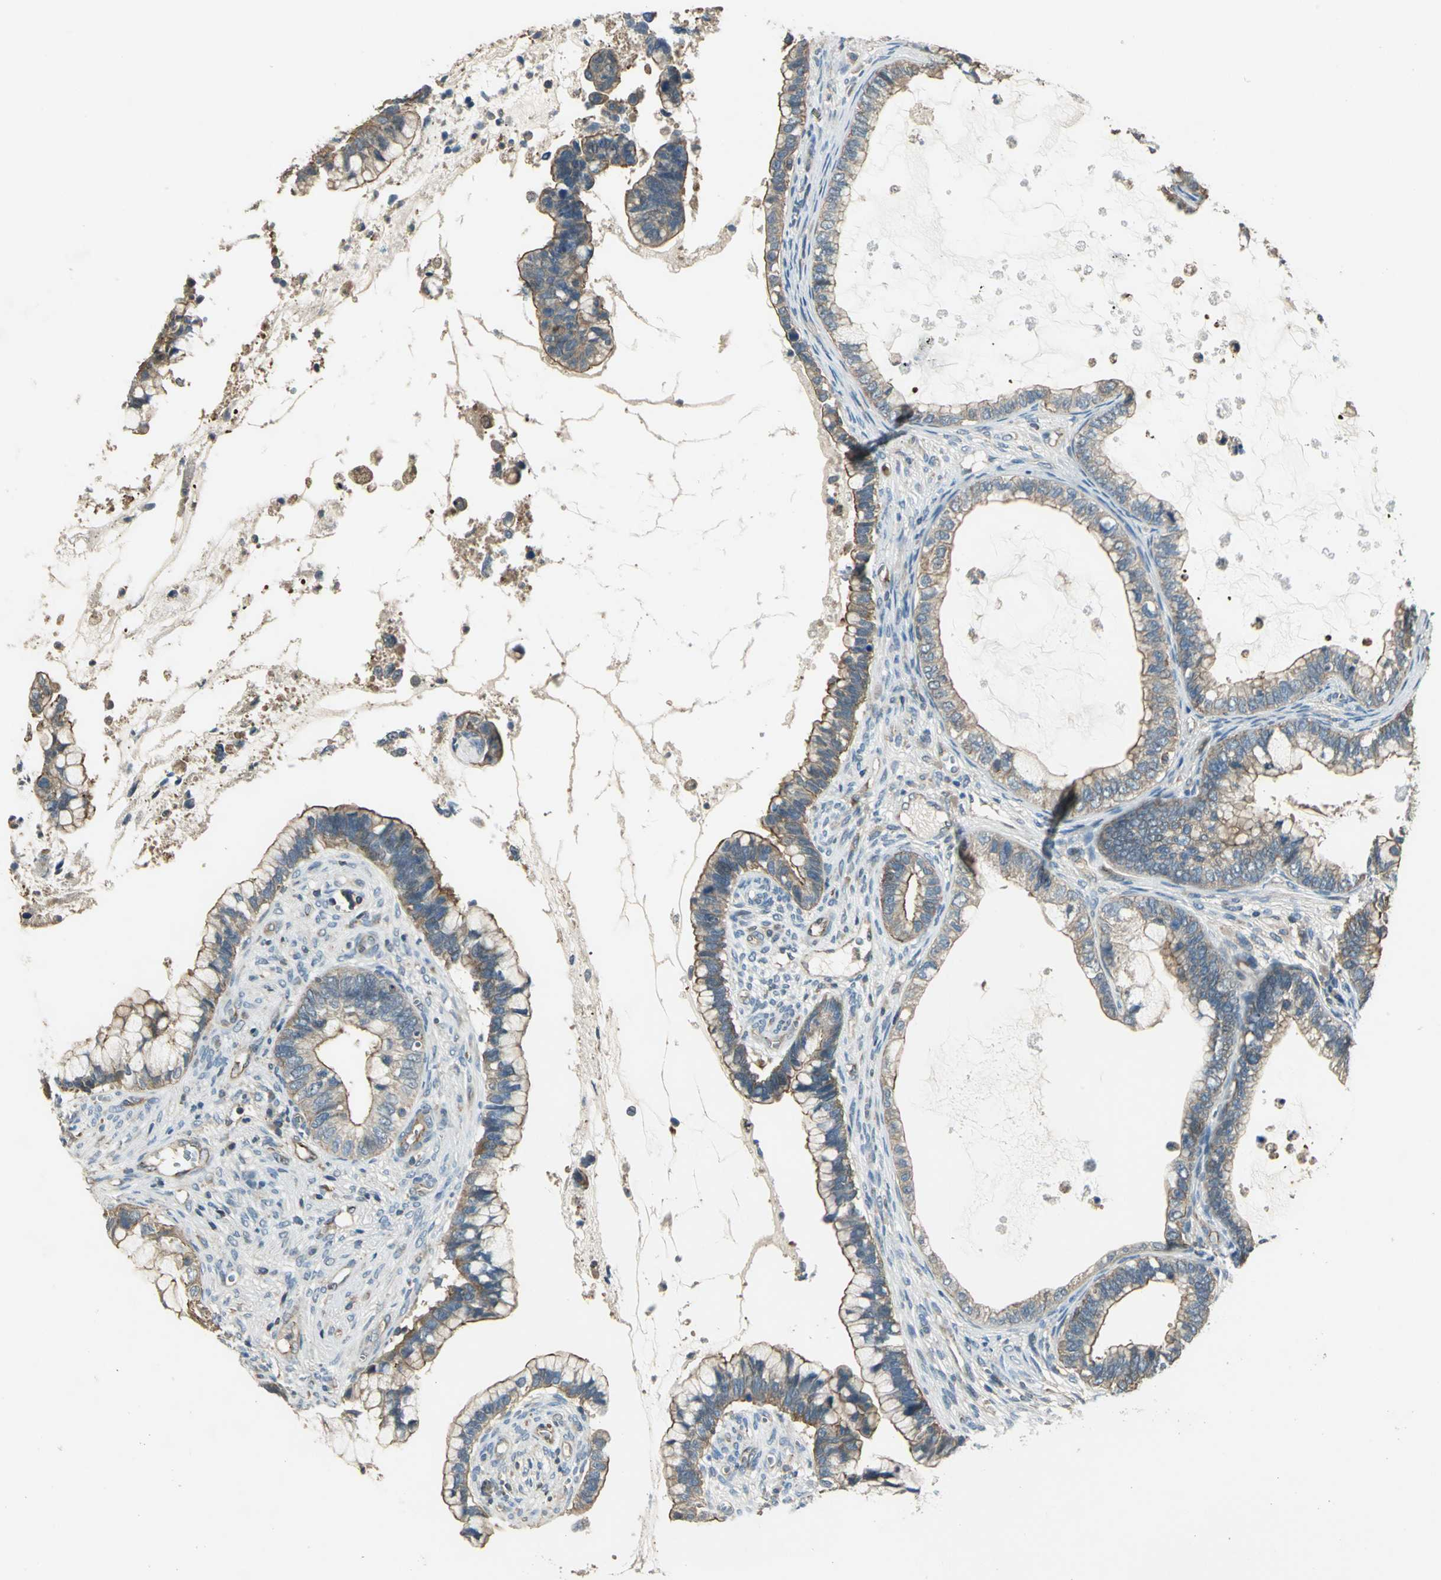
{"staining": {"intensity": "moderate", "quantity": ">75%", "location": "cytoplasmic/membranous"}, "tissue": "cervical cancer", "cell_type": "Tumor cells", "image_type": "cancer", "snomed": [{"axis": "morphology", "description": "Adenocarcinoma, NOS"}, {"axis": "topography", "description": "Cervix"}], "caption": "Immunohistochemical staining of cervical cancer reveals medium levels of moderate cytoplasmic/membranous positivity in approximately >75% of tumor cells.", "gene": "RAPGEF1", "patient": {"sex": "female", "age": 44}}